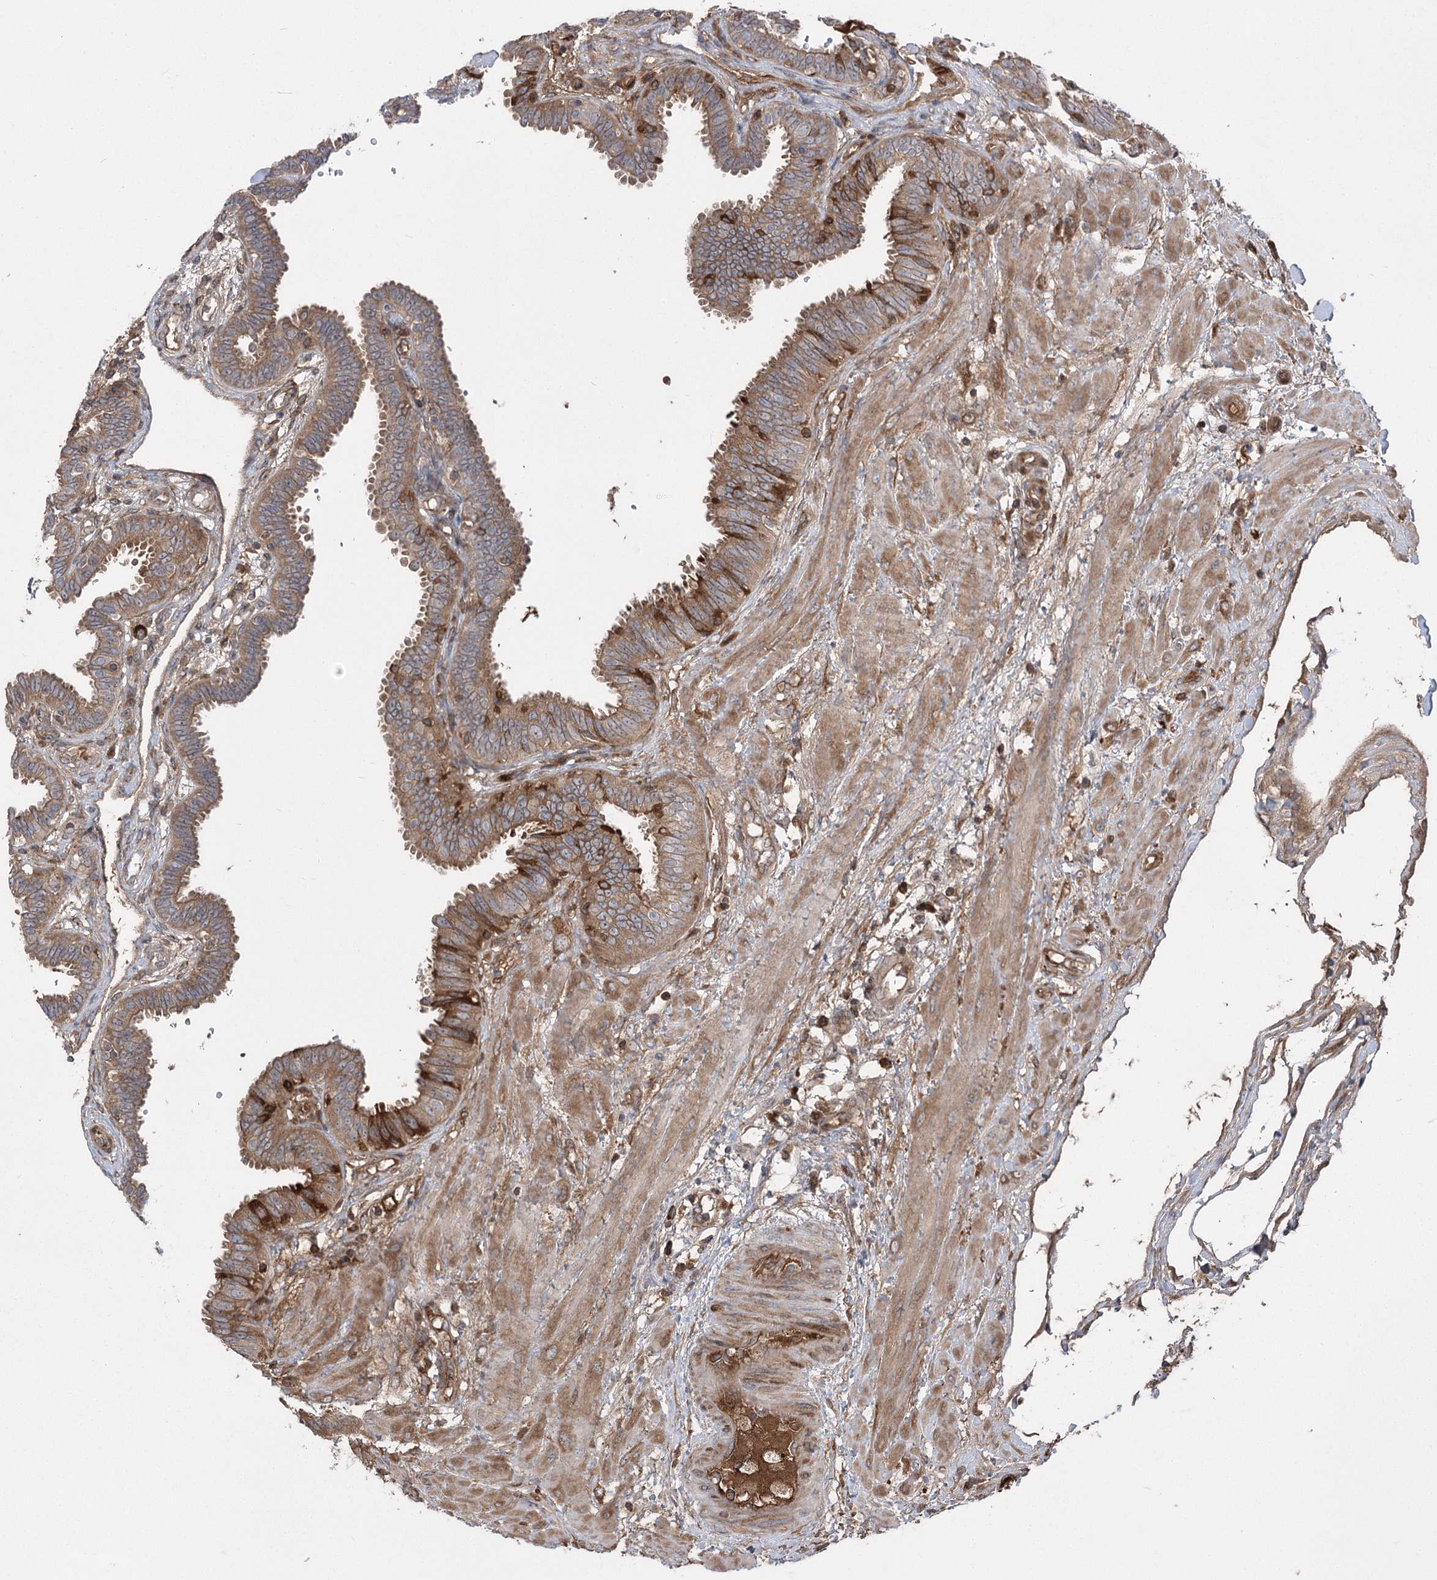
{"staining": {"intensity": "moderate", "quantity": ">75%", "location": "cytoplasmic/membranous"}, "tissue": "fallopian tube", "cell_type": "Glandular cells", "image_type": "normal", "snomed": [{"axis": "morphology", "description": "Normal tissue, NOS"}, {"axis": "topography", "description": "Fallopian tube"}], "caption": "Approximately >75% of glandular cells in normal fallopian tube show moderate cytoplasmic/membranous protein expression as visualized by brown immunohistochemical staining.", "gene": "PLEKHA5", "patient": {"sex": "female", "age": 32}}